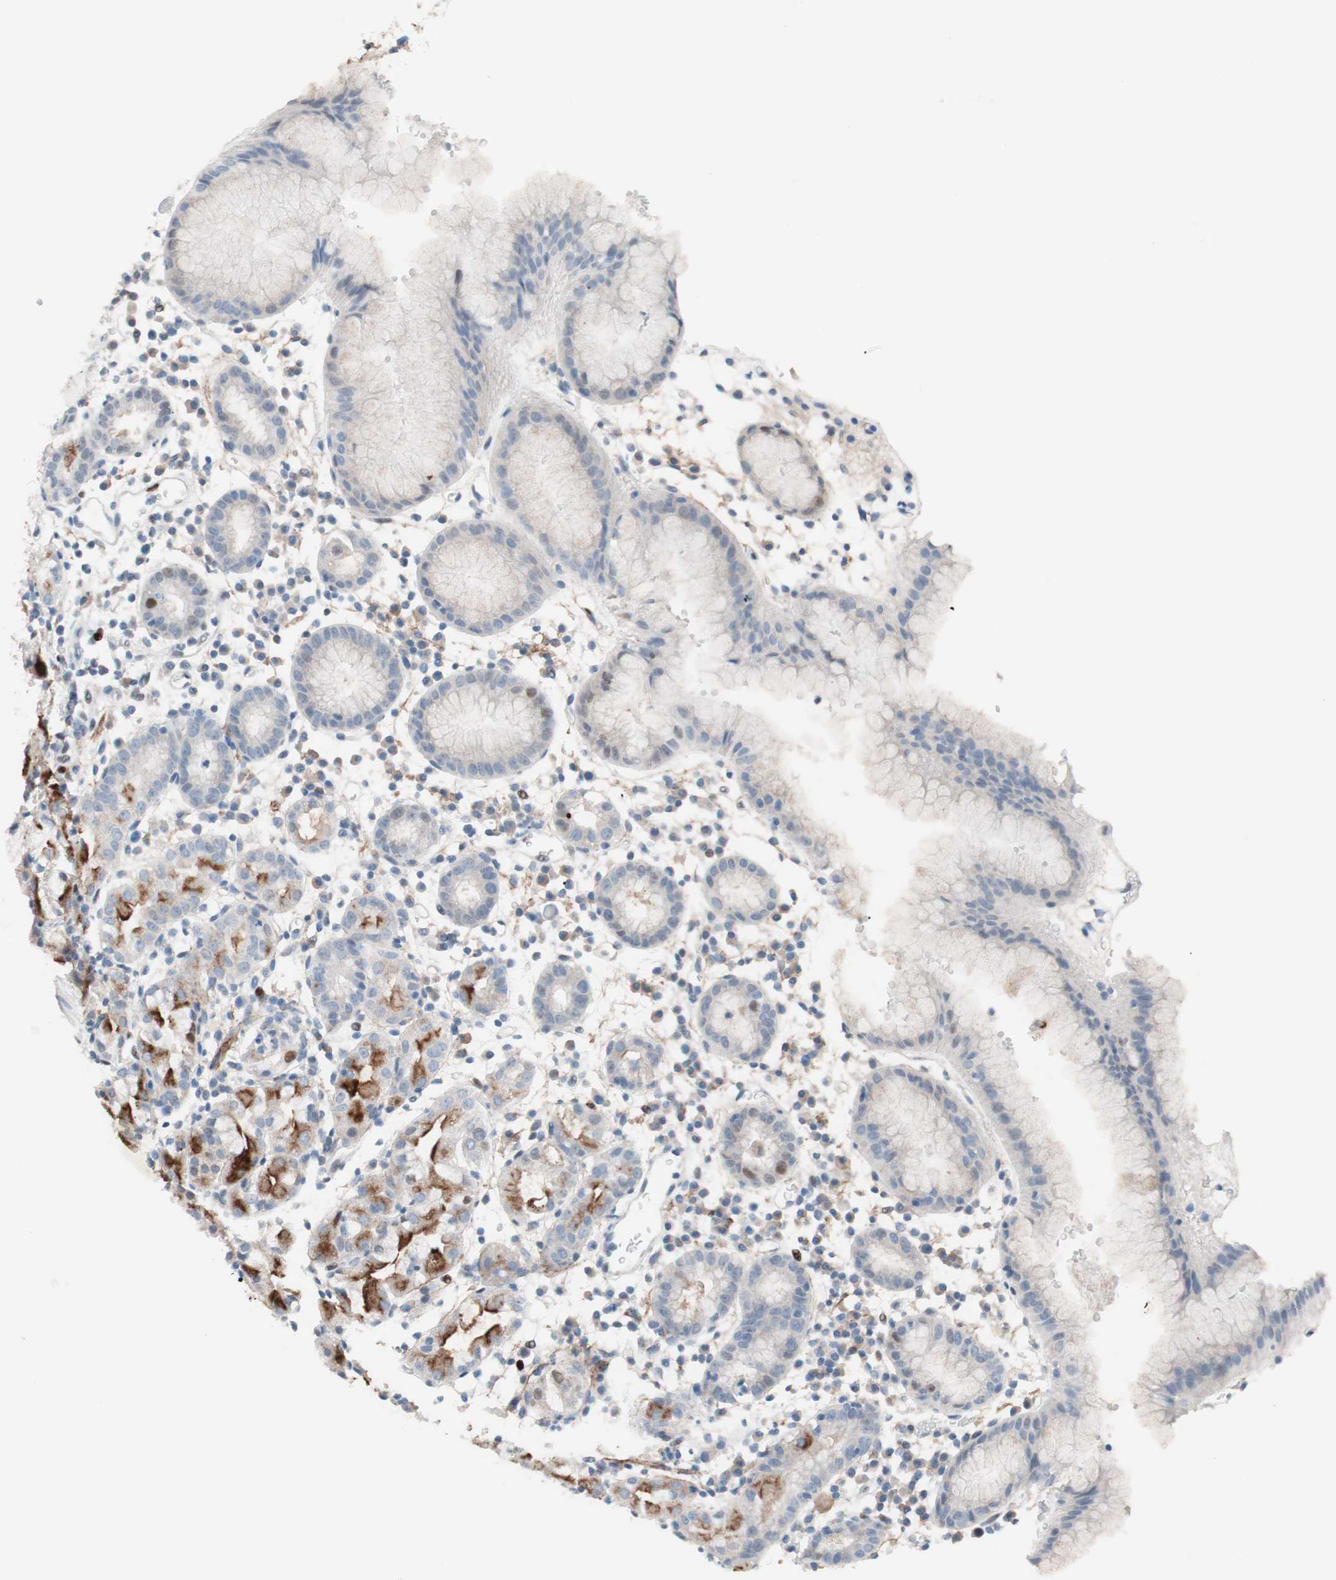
{"staining": {"intensity": "strong", "quantity": "<25%", "location": "cytoplasmic/membranous"}, "tissue": "stomach", "cell_type": "Glandular cells", "image_type": "normal", "snomed": [{"axis": "morphology", "description": "Normal tissue, NOS"}, {"axis": "topography", "description": "Stomach"}, {"axis": "topography", "description": "Stomach, lower"}], "caption": "Protein staining of normal stomach displays strong cytoplasmic/membranous staining in approximately <25% of glandular cells.", "gene": "FOSL1", "patient": {"sex": "female", "age": 75}}